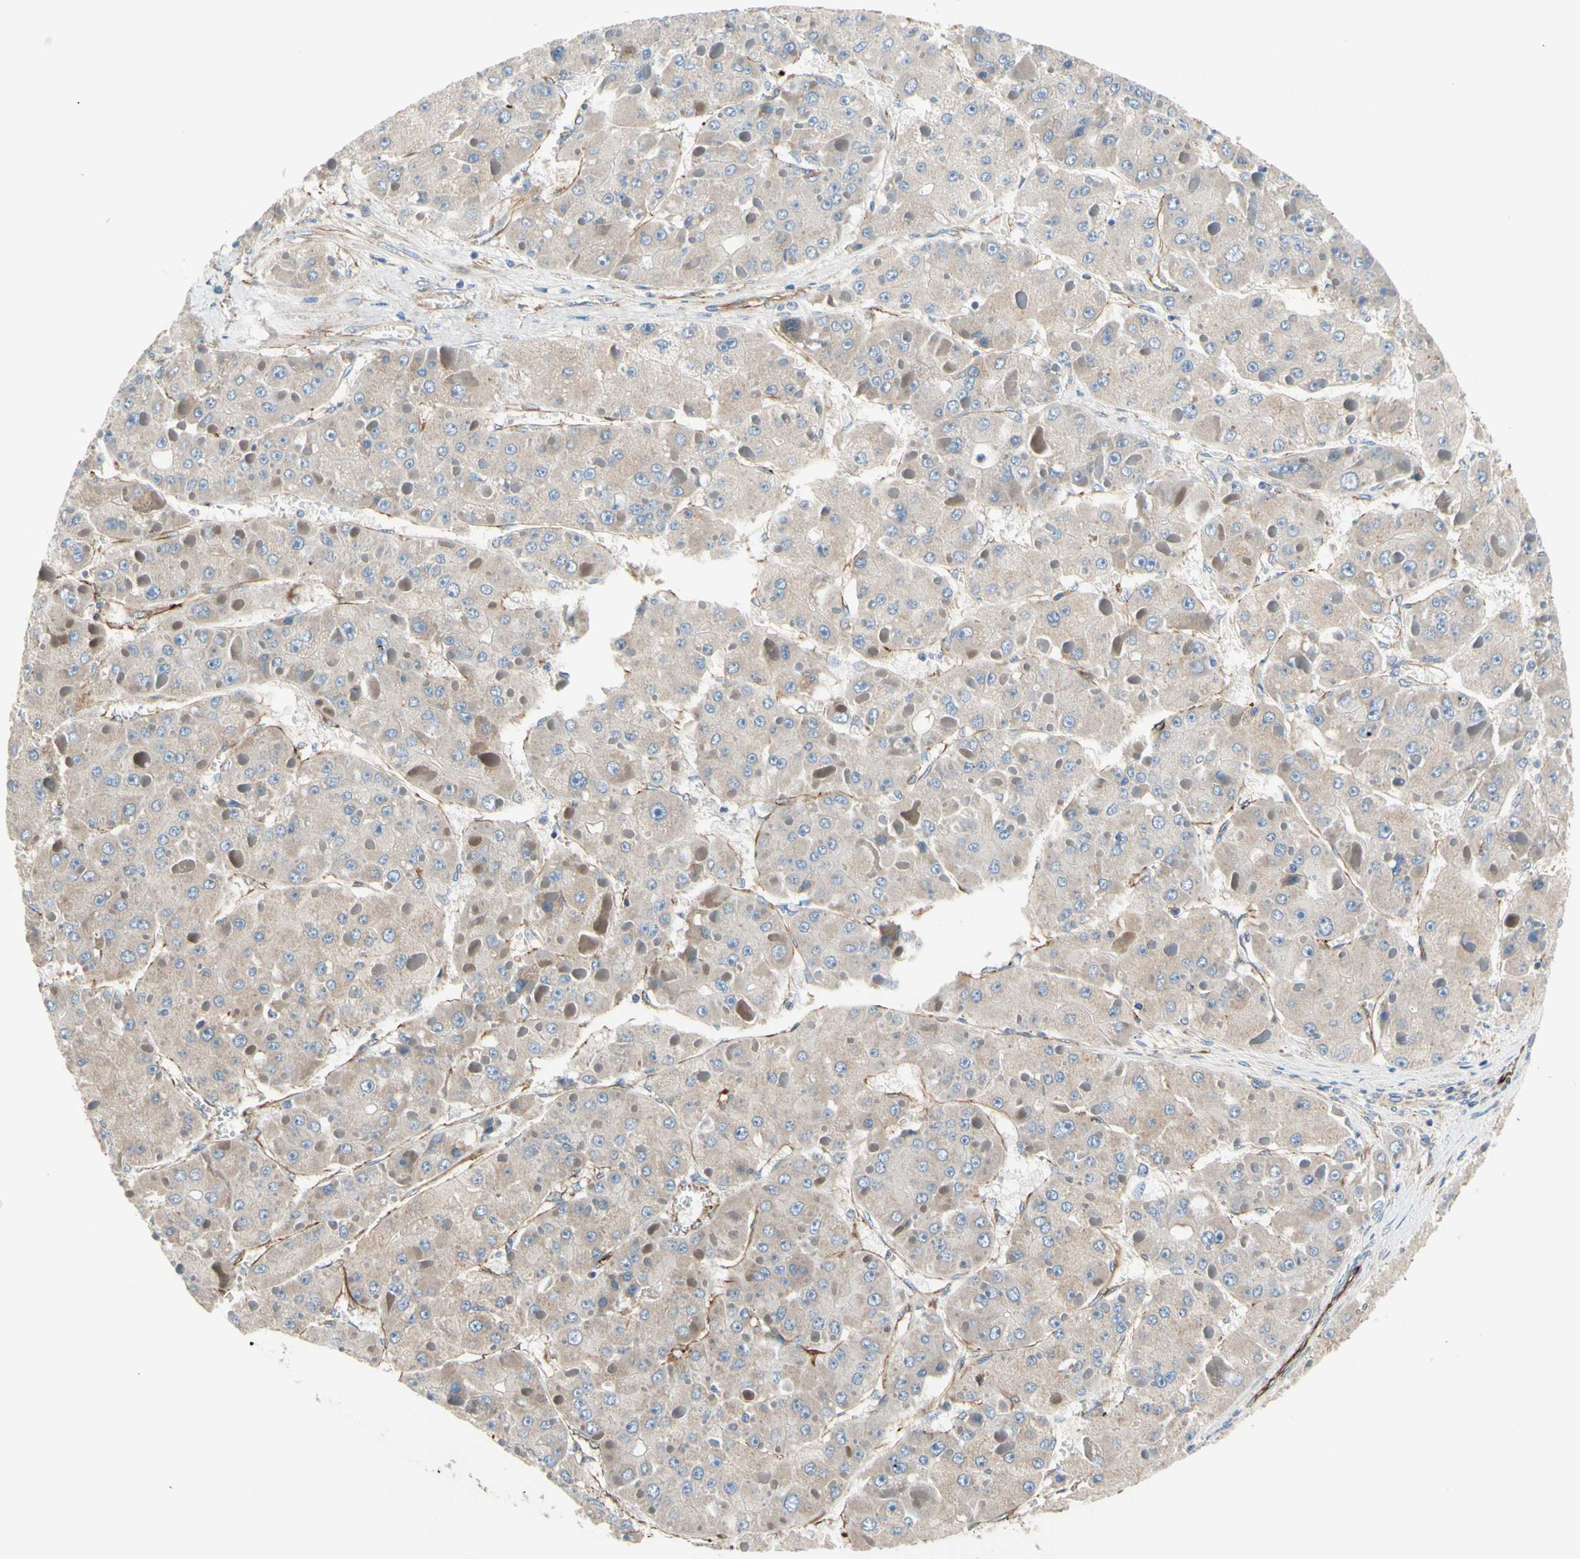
{"staining": {"intensity": "weak", "quantity": "25%-75%", "location": "cytoplasmic/membranous"}, "tissue": "liver cancer", "cell_type": "Tumor cells", "image_type": "cancer", "snomed": [{"axis": "morphology", "description": "Carcinoma, Hepatocellular, NOS"}, {"axis": "topography", "description": "Liver"}], "caption": "Protein analysis of liver hepatocellular carcinoma tissue shows weak cytoplasmic/membranous positivity in about 25%-75% of tumor cells.", "gene": "TRAF2", "patient": {"sex": "female", "age": 73}}